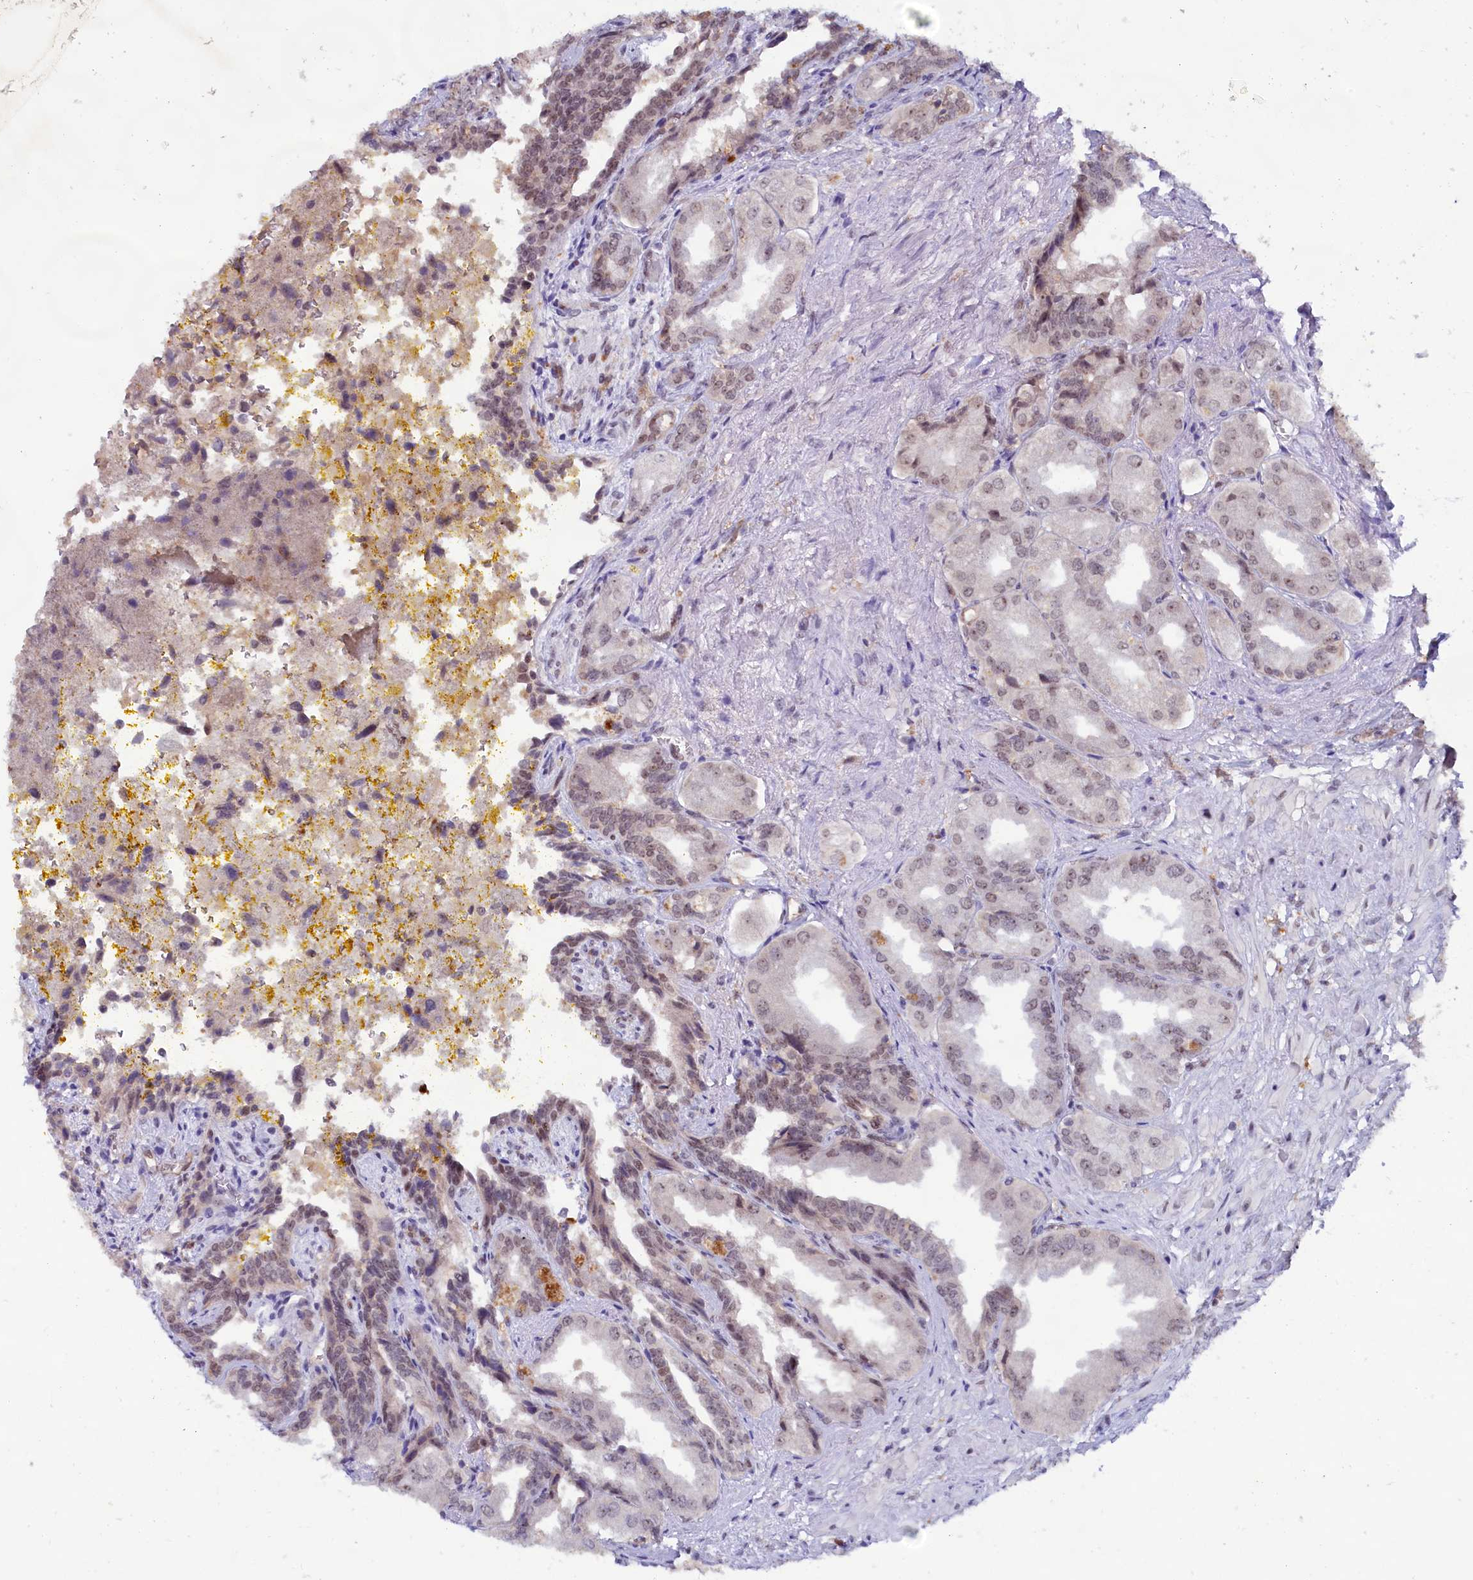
{"staining": {"intensity": "weak", "quantity": "25%-75%", "location": "nuclear"}, "tissue": "seminal vesicle", "cell_type": "Glandular cells", "image_type": "normal", "snomed": [{"axis": "morphology", "description": "Normal tissue, NOS"}, {"axis": "topography", "description": "Seminal veicle"}], "caption": "Weak nuclear expression for a protein is present in about 25%-75% of glandular cells of unremarkable seminal vesicle using immunohistochemistry (IHC).", "gene": "C1D", "patient": {"sex": "male", "age": 63}}